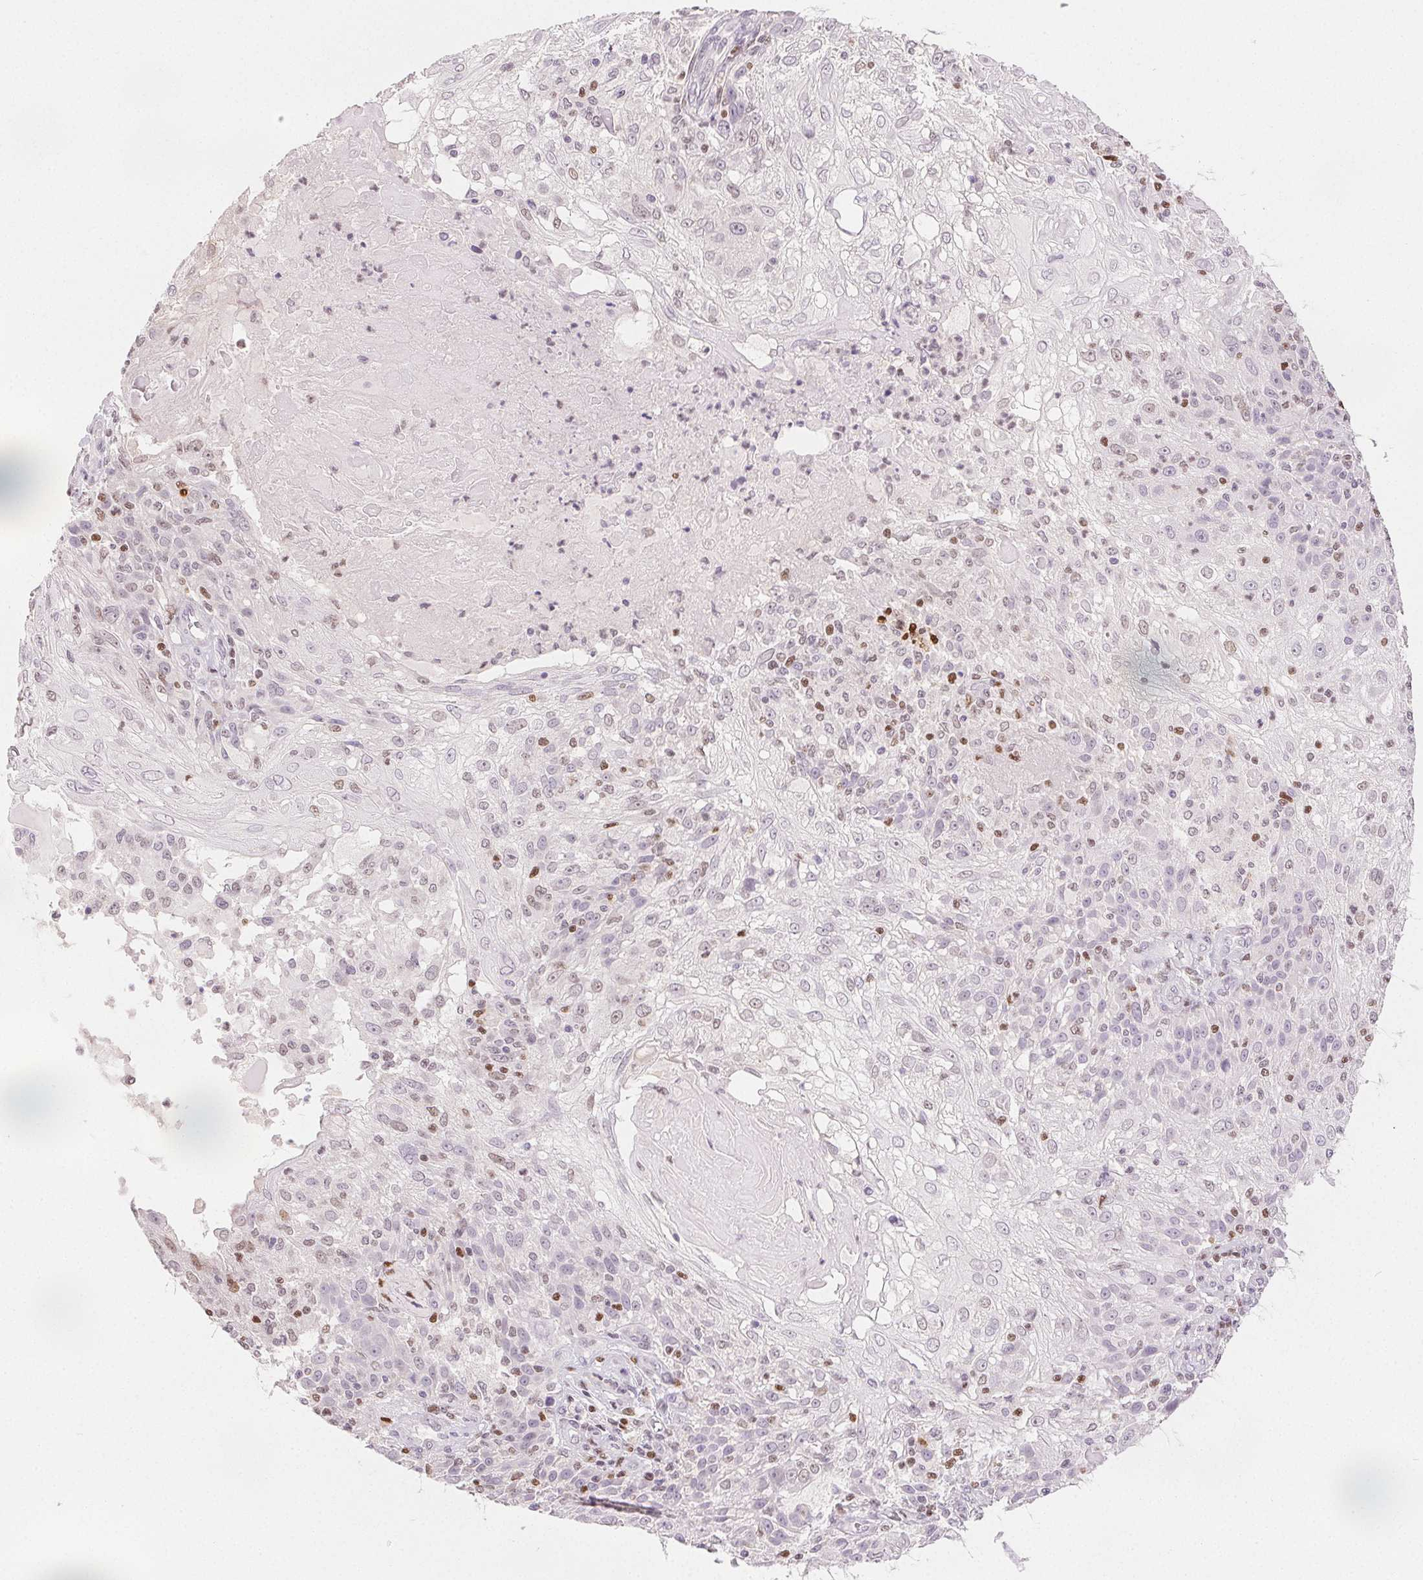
{"staining": {"intensity": "negative", "quantity": "none", "location": "none"}, "tissue": "skin cancer", "cell_type": "Tumor cells", "image_type": "cancer", "snomed": [{"axis": "morphology", "description": "Normal tissue, NOS"}, {"axis": "morphology", "description": "Squamous cell carcinoma, NOS"}, {"axis": "topography", "description": "Skin"}], "caption": "DAB immunohistochemical staining of skin cancer demonstrates no significant staining in tumor cells.", "gene": "RUNX2", "patient": {"sex": "female", "age": 83}}